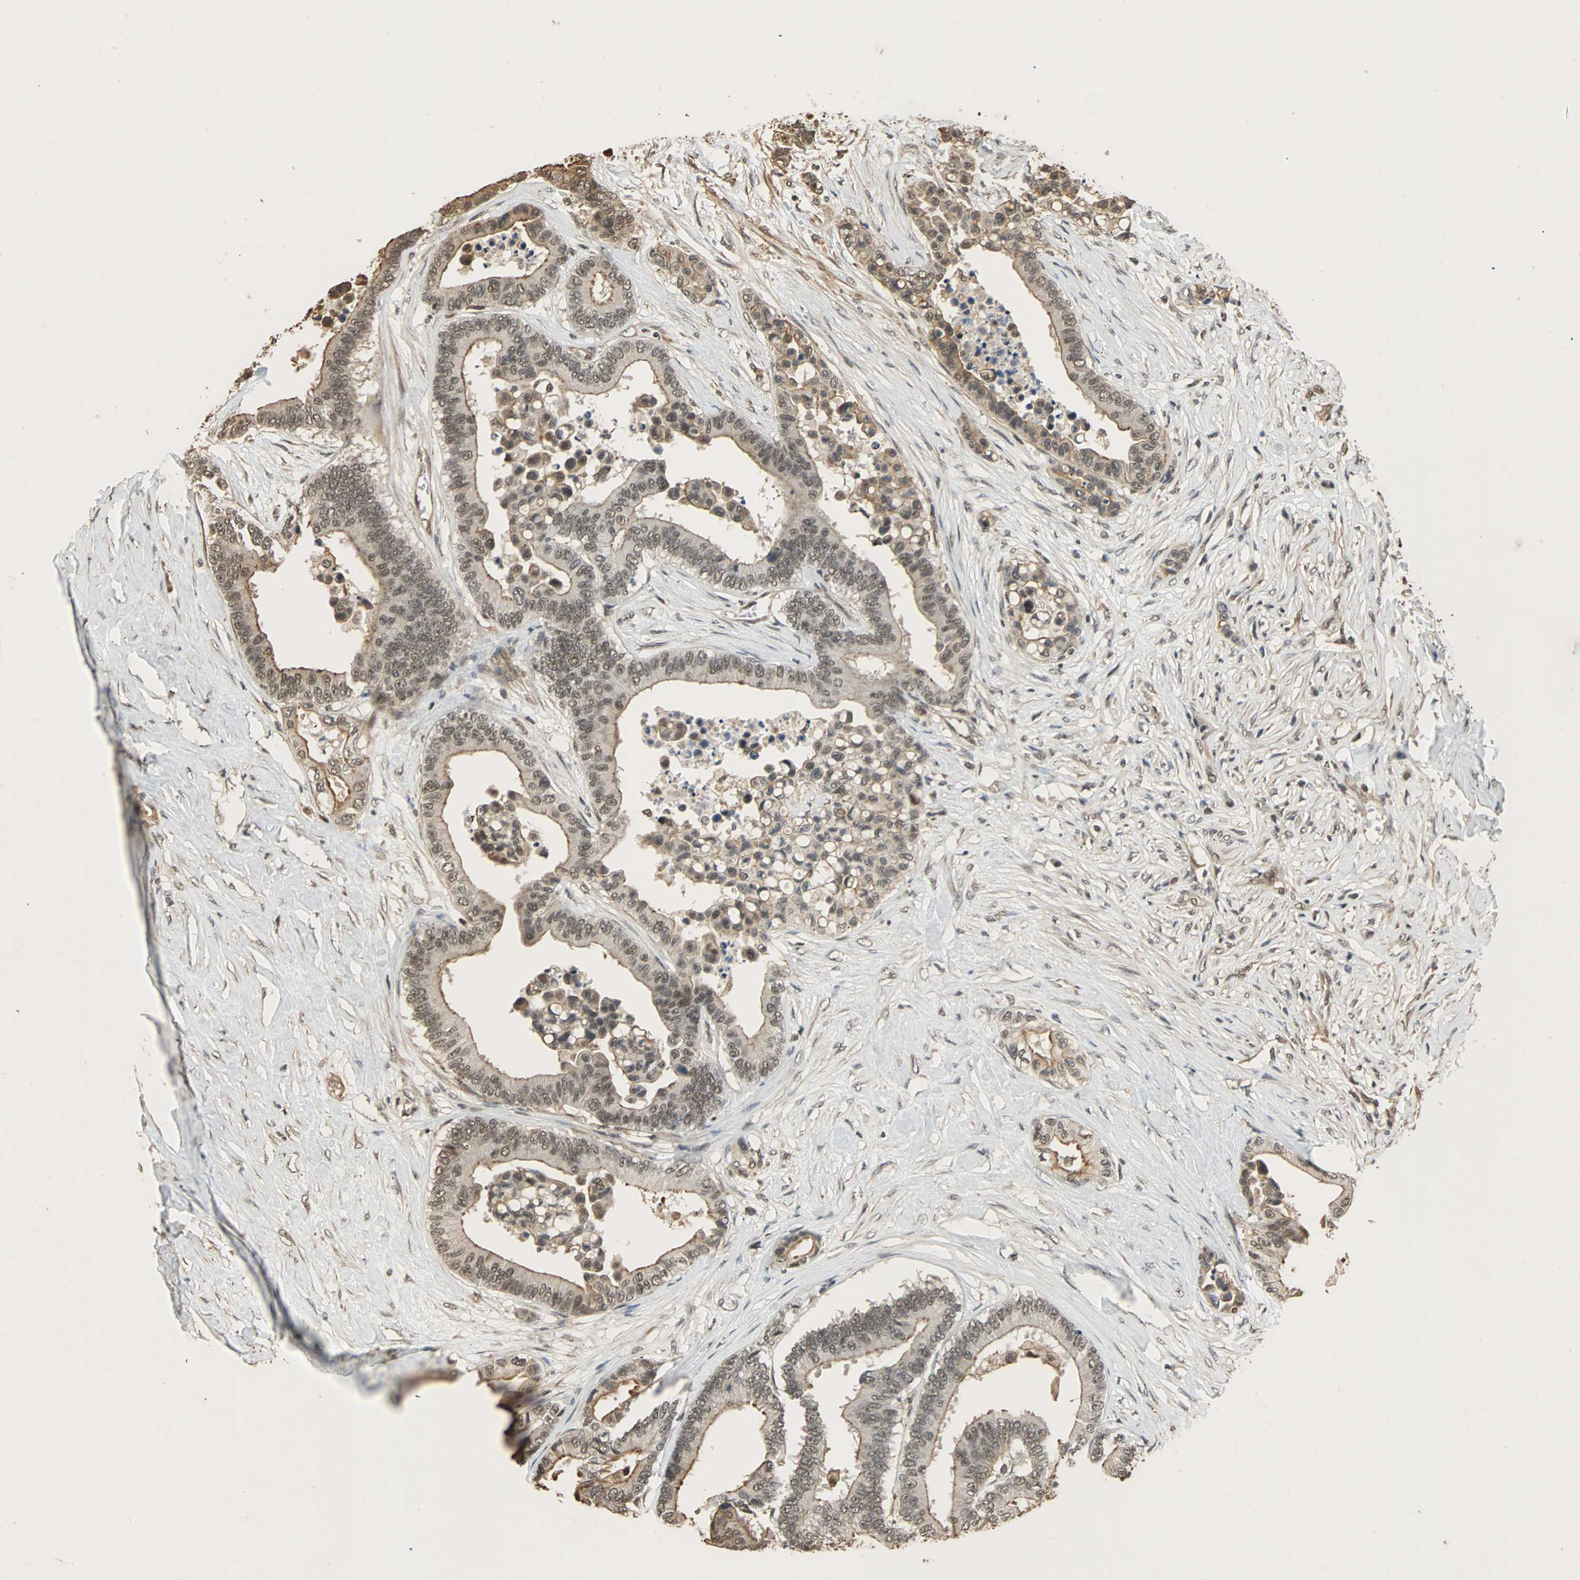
{"staining": {"intensity": "moderate", "quantity": ">75%", "location": "nuclear"}, "tissue": "colorectal cancer", "cell_type": "Tumor cells", "image_type": "cancer", "snomed": [{"axis": "morphology", "description": "Normal tissue, NOS"}, {"axis": "morphology", "description": "Adenocarcinoma, NOS"}, {"axis": "topography", "description": "Colon"}], "caption": "There is medium levels of moderate nuclear expression in tumor cells of colorectal cancer, as demonstrated by immunohistochemical staining (brown color).", "gene": "CDC5L", "patient": {"sex": "male", "age": 82}}